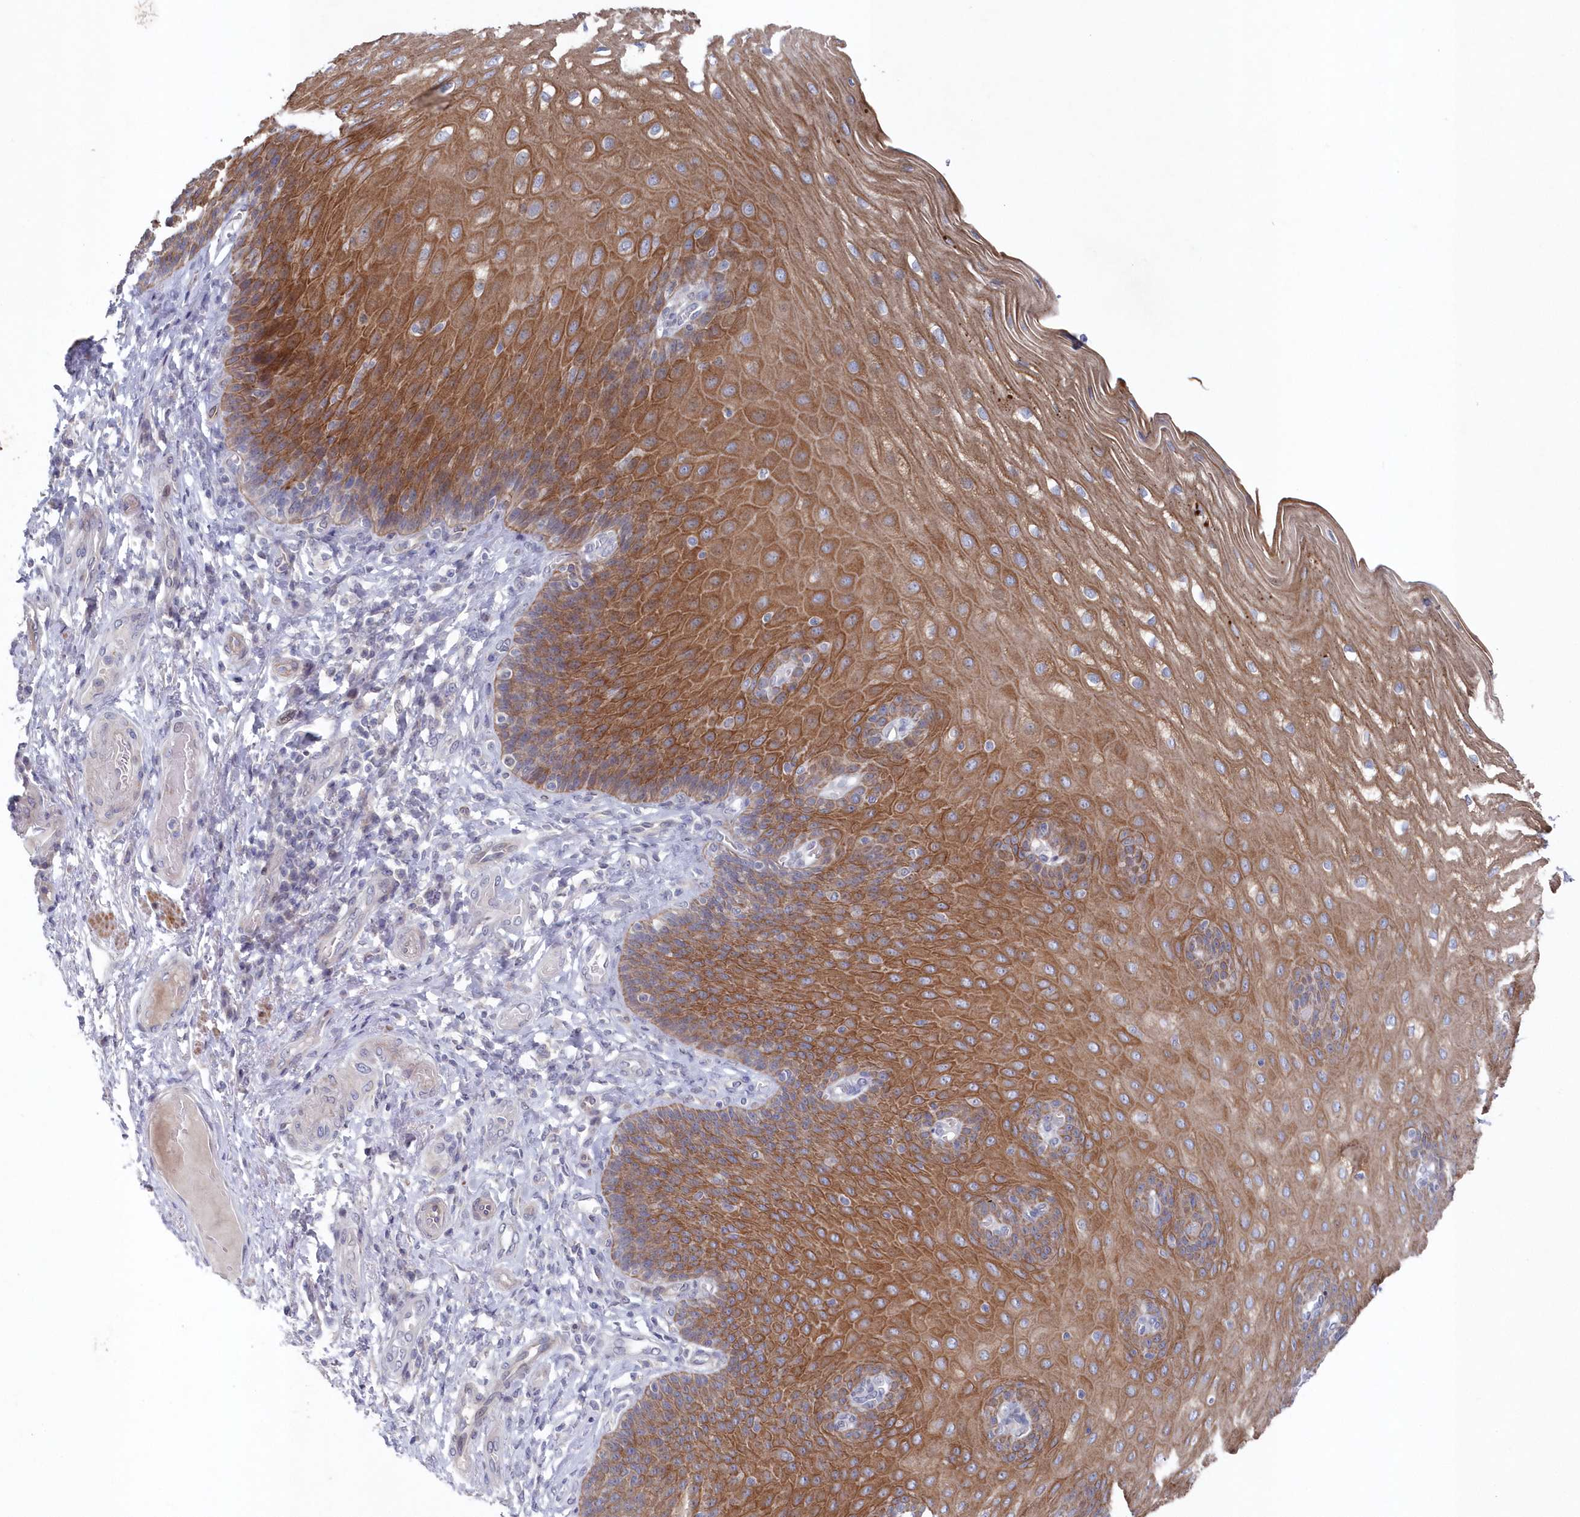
{"staining": {"intensity": "moderate", "quantity": ">75%", "location": "cytoplasmic/membranous"}, "tissue": "esophagus", "cell_type": "Squamous epithelial cells", "image_type": "normal", "snomed": [{"axis": "morphology", "description": "Normal tissue, NOS"}, {"axis": "topography", "description": "Esophagus"}], "caption": "Esophagus stained for a protein reveals moderate cytoplasmic/membranous positivity in squamous epithelial cells. (DAB = brown stain, brightfield microscopy at high magnification).", "gene": "KIAA1586", "patient": {"sex": "male", "age": 54}}